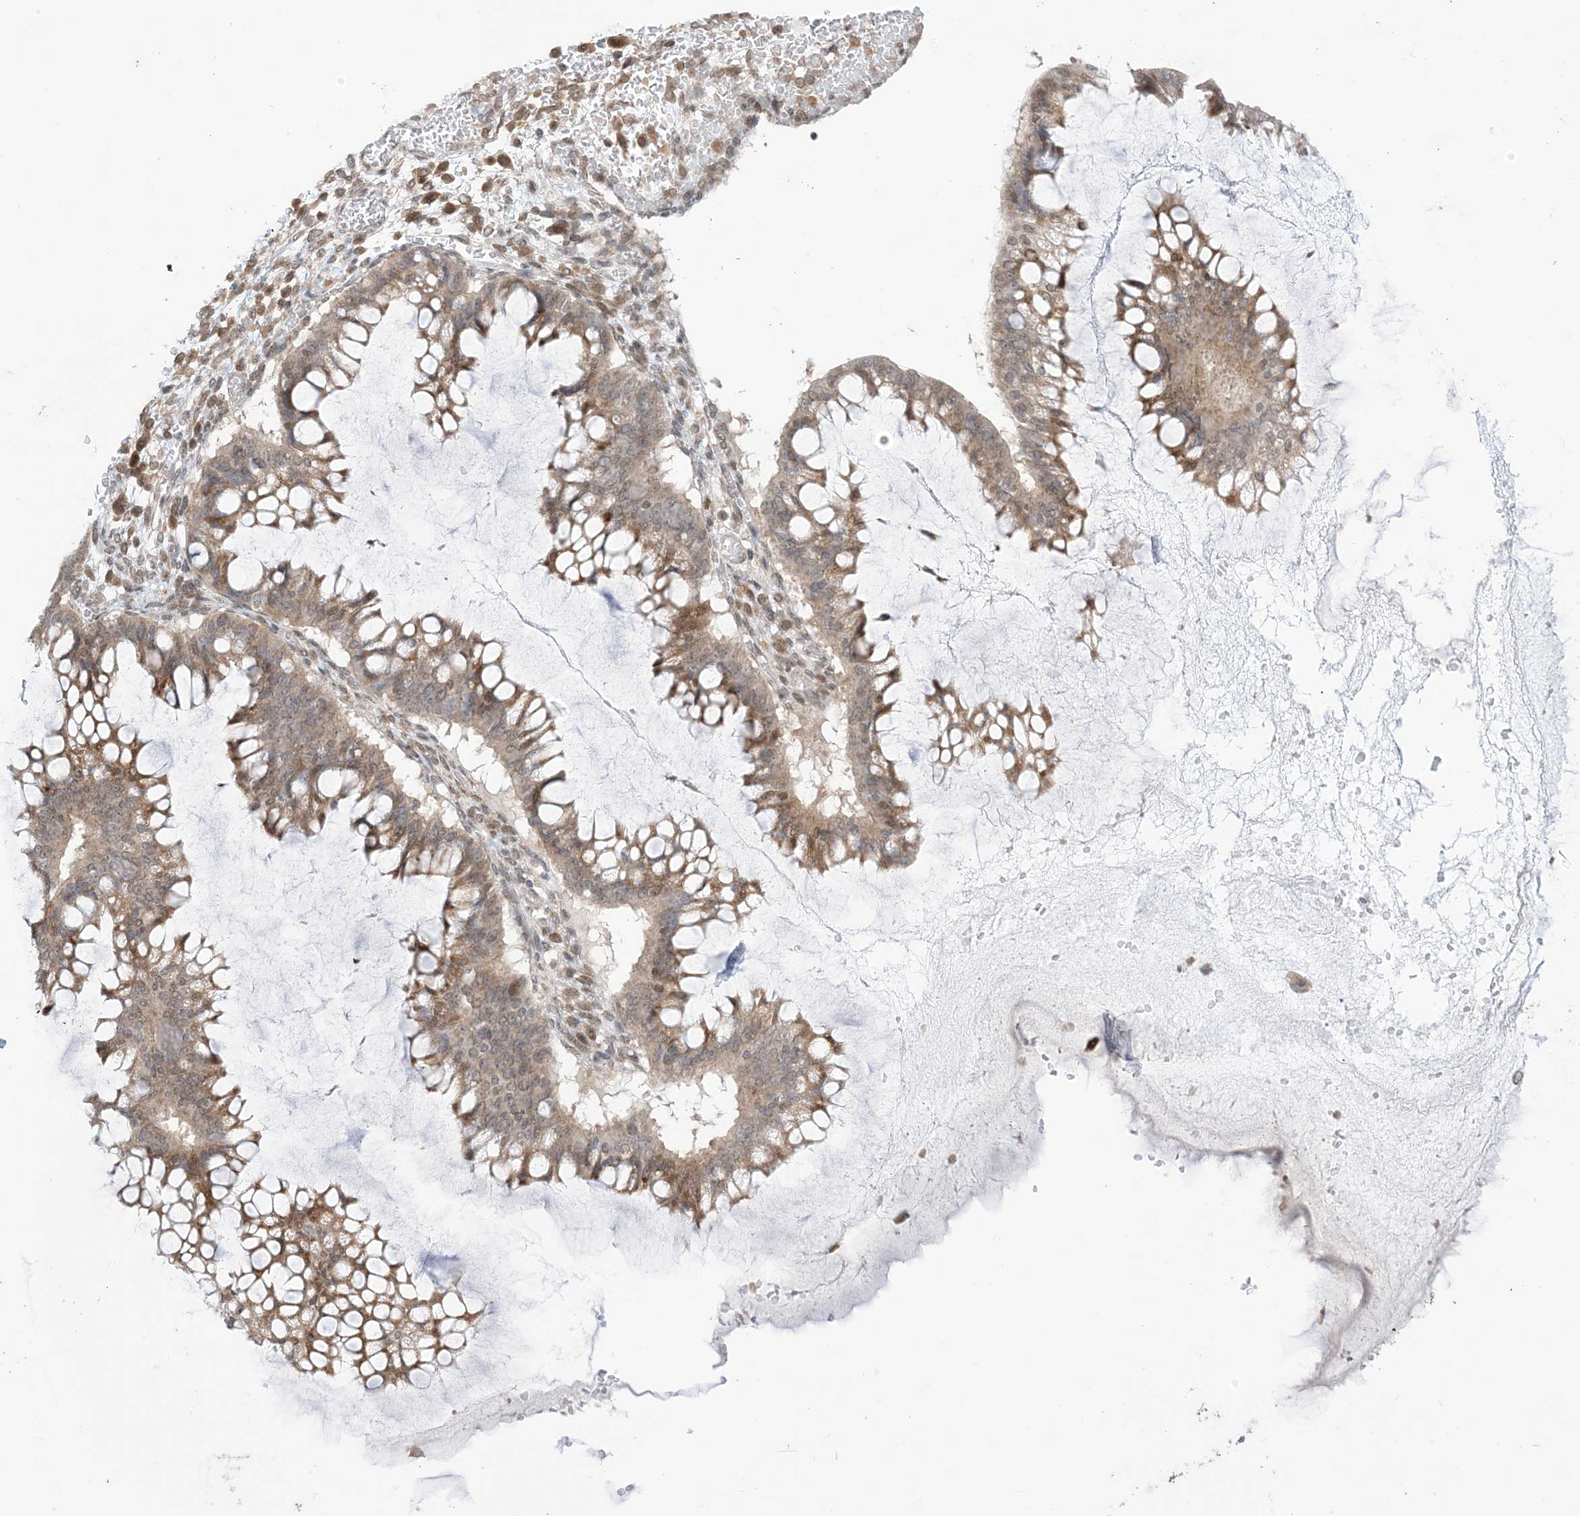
{"staining": {"intensity": "moderate", "quantity": ">75%", "location": "cytoplasmic/membranous,nuclear"}, "tissue": "ovarian cancer", "cell_type": "Tumor cells", "image_type": "cancer", "snomed": [{"axis": "morphology", "description": "Cystadenocarcinoma, mucinous, NOS"}, {"axis": "topography", "description": "Ovary"}], "caption": "IHC of mucinous cystadenocarcinoma (ovarian) exhibits medium levels of moderate cytoplasmic/membranous and nuclear staining in about >75% of tumor cells.", "gene": "UBE2E2", "patient": {"sex": "female", "age": 73}}